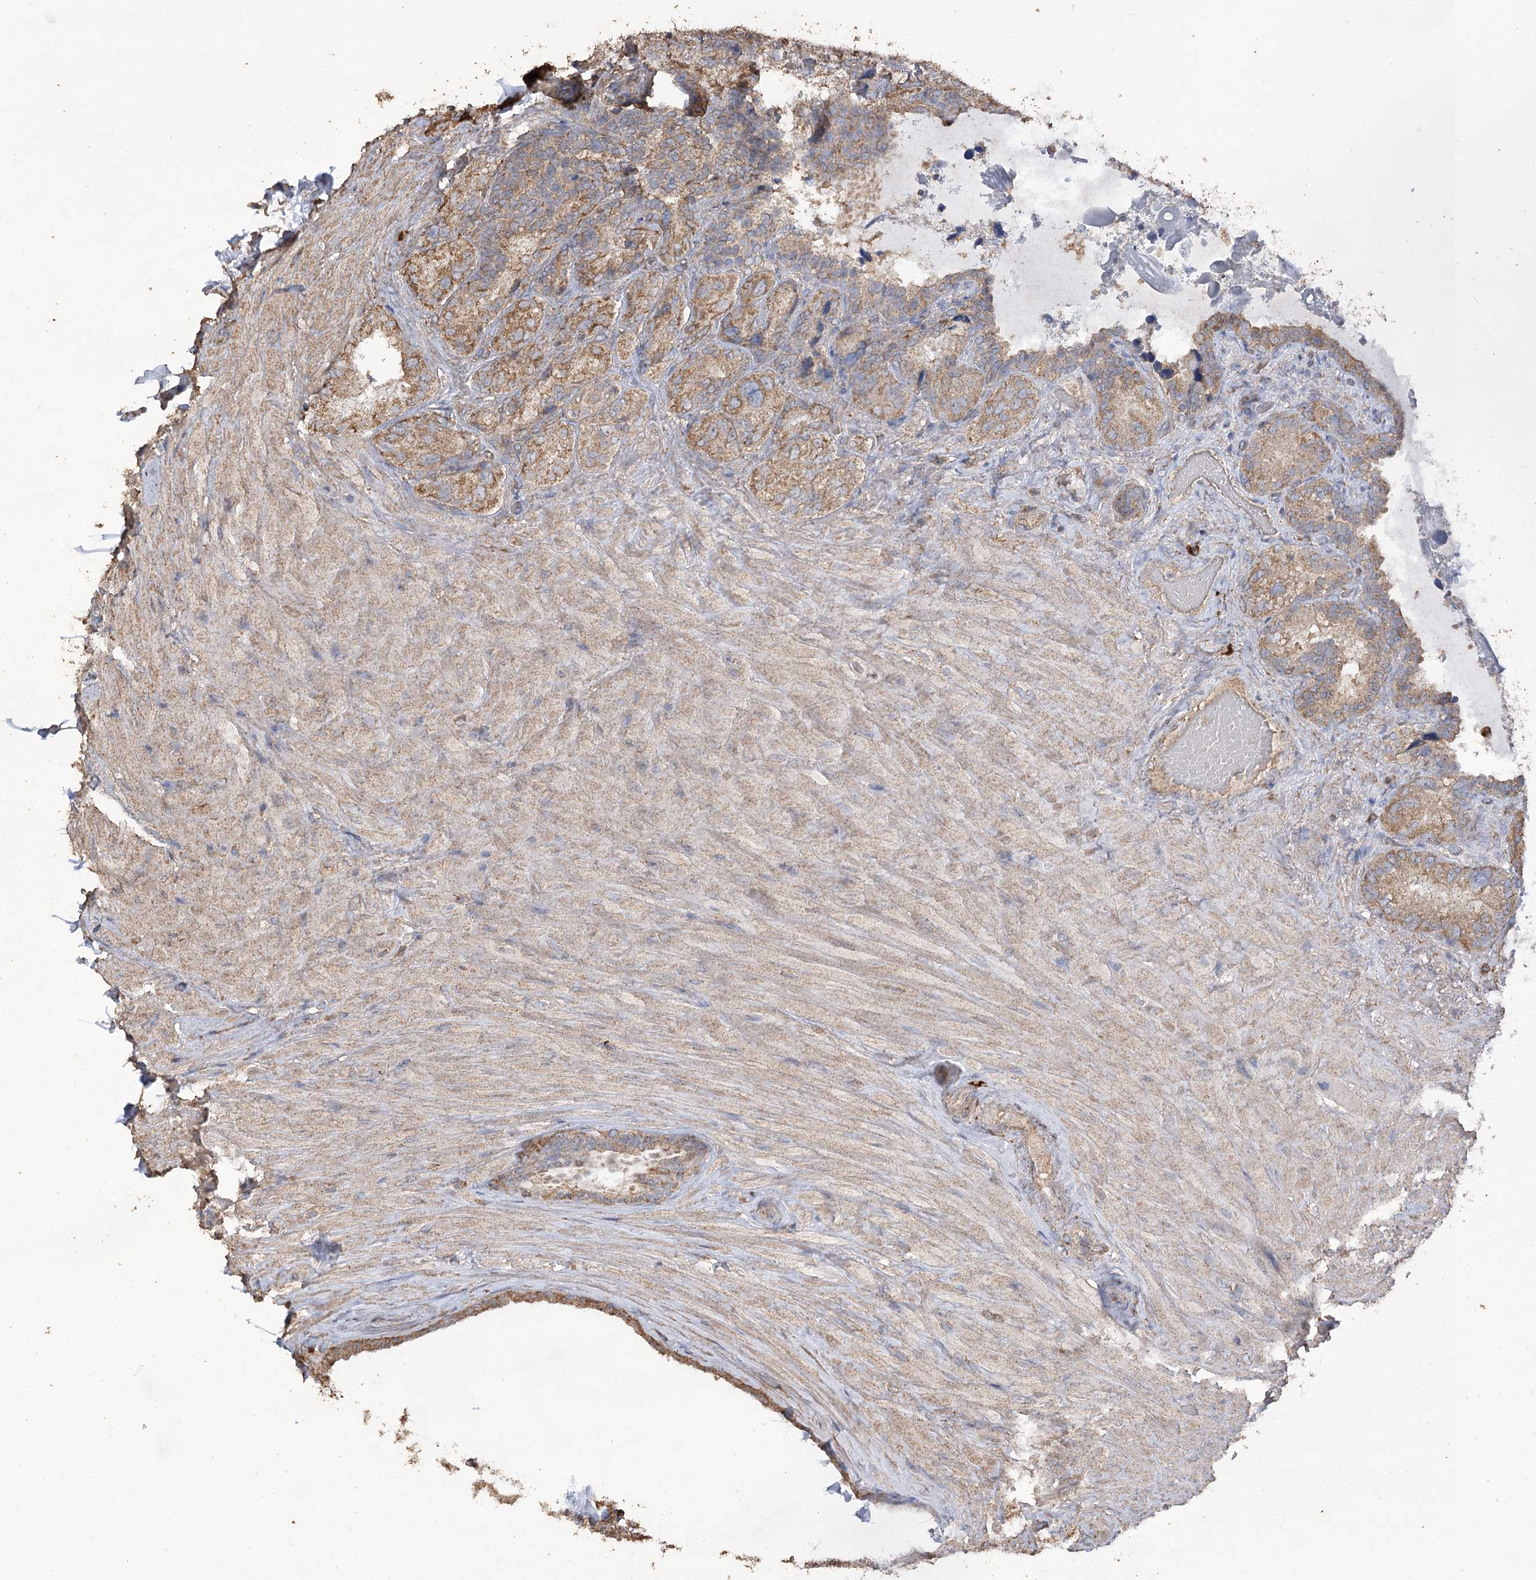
{"staining": {"intensity": "moderate", "quantity": ">75%", "location": "cytoplasmic/membranous"}, "tissue": "seminal vesicle", "cell_type": "Glandular cells", "image_type": "normal", "snomed": [{"axis": "morphology", "description": "Normal tissue, NOS"}, {"axis": "topography", "description": "Seminal veicle"}, {"axis": "topography", "description": "Peripheral nerve tissue"}], "caption": "Glandular cells show medium levels of moderate cytoplasmic/membranous expression in approximately >75% of cells in benign seminal vesicle.", "gene": "IREB2", "patient": {"sex": "male", "age": 67}}